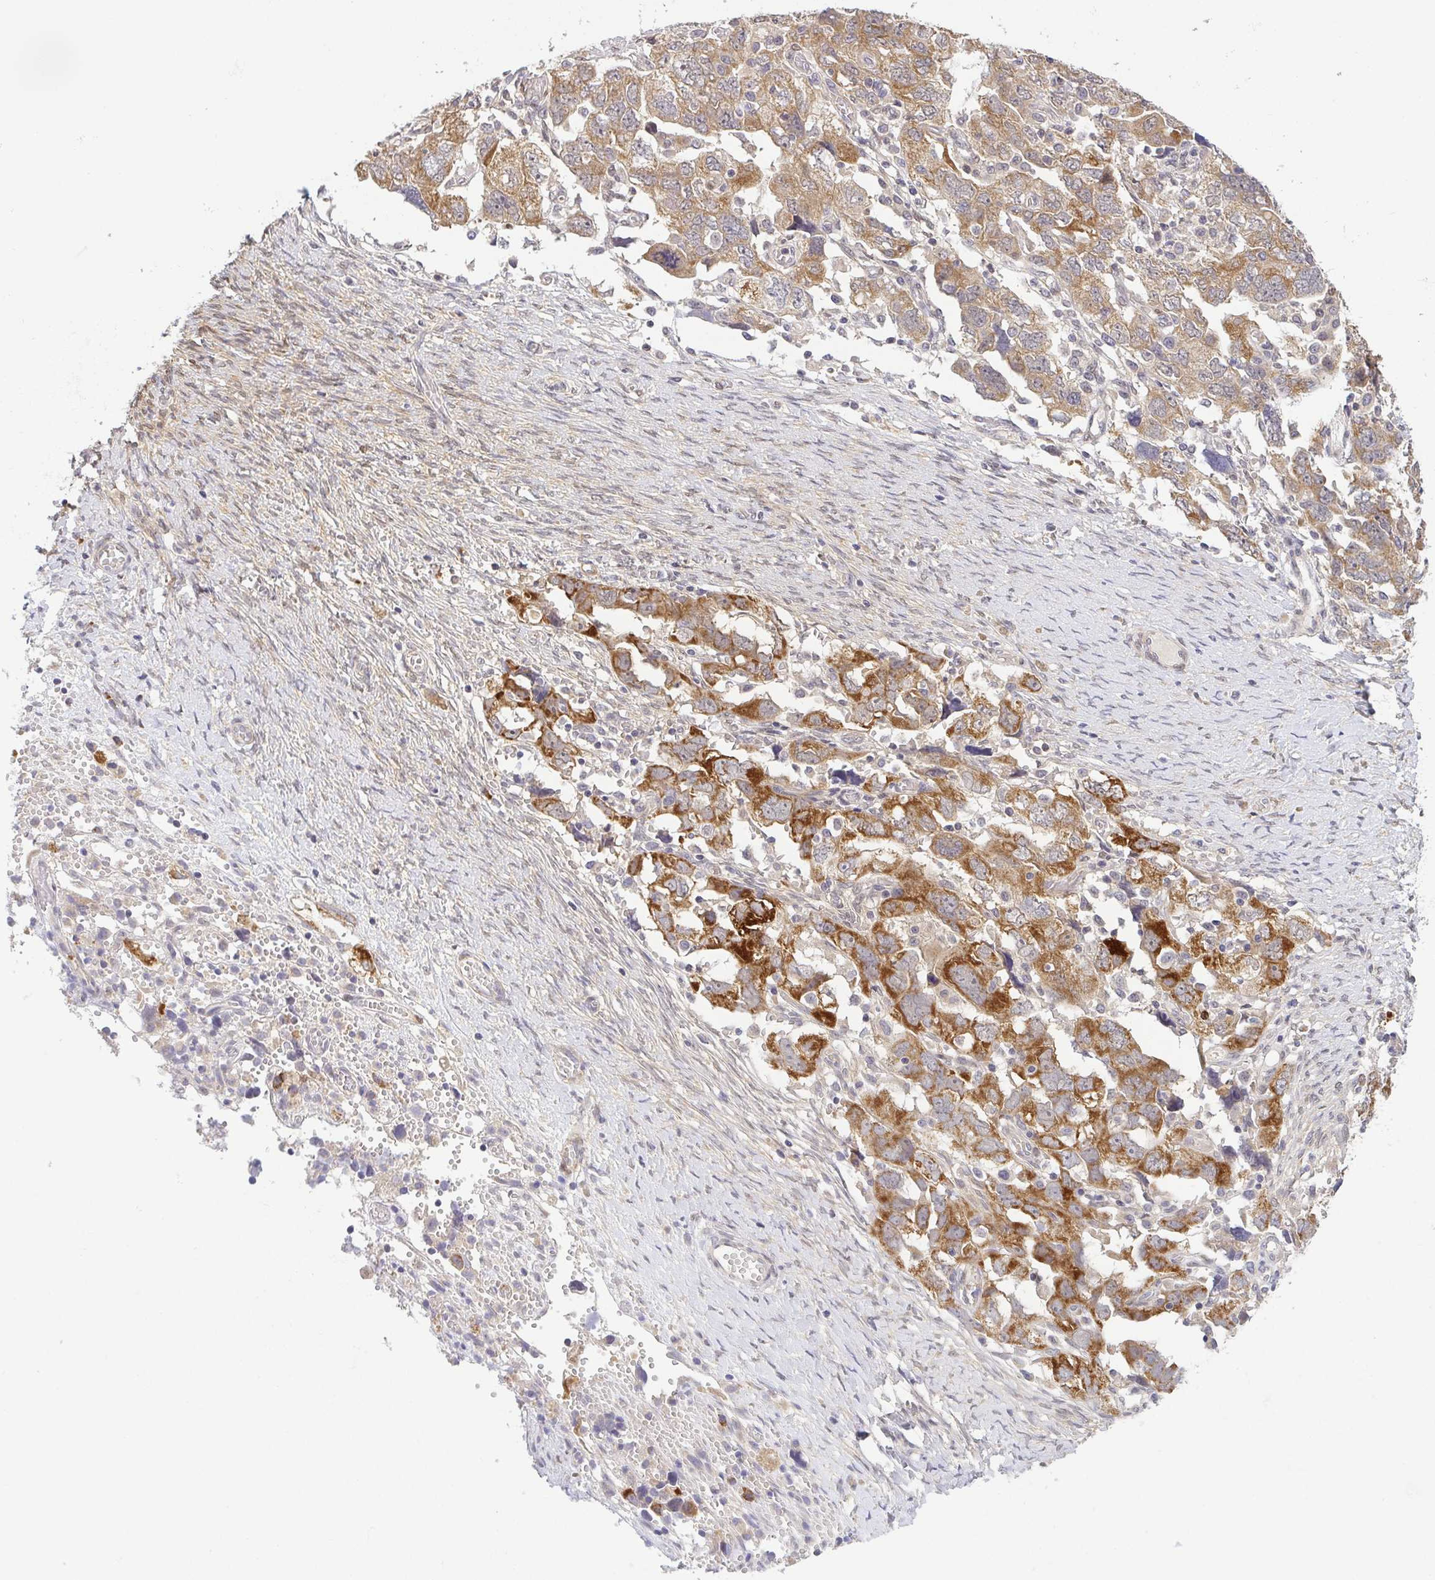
{"staining": {"intensity": "moderate", "quantity": ">75%", "location": "cytoplasmic/membranous"}, "tissue": "ovarian cancer", "cell_type": "Tumor cells", "image_type": "cancer", "snomed": [{"axis": "morphology", "description": "Carcinoma, NOS"}, {"axis": "morphology", "description": "Cystadenocarcinoma, serous, NOS"}, {"axis": "topography", "description": "Ovary"}], "caption": "The photomicrograph exhibits immunohistochemical staining of ovarian cancer. There is moderate cytoplasmic/membranous positivity is present in approximately >75% of tumor cells.", "gene": "BCL2L1", "patient": {"sex": "female", "age": 69}}